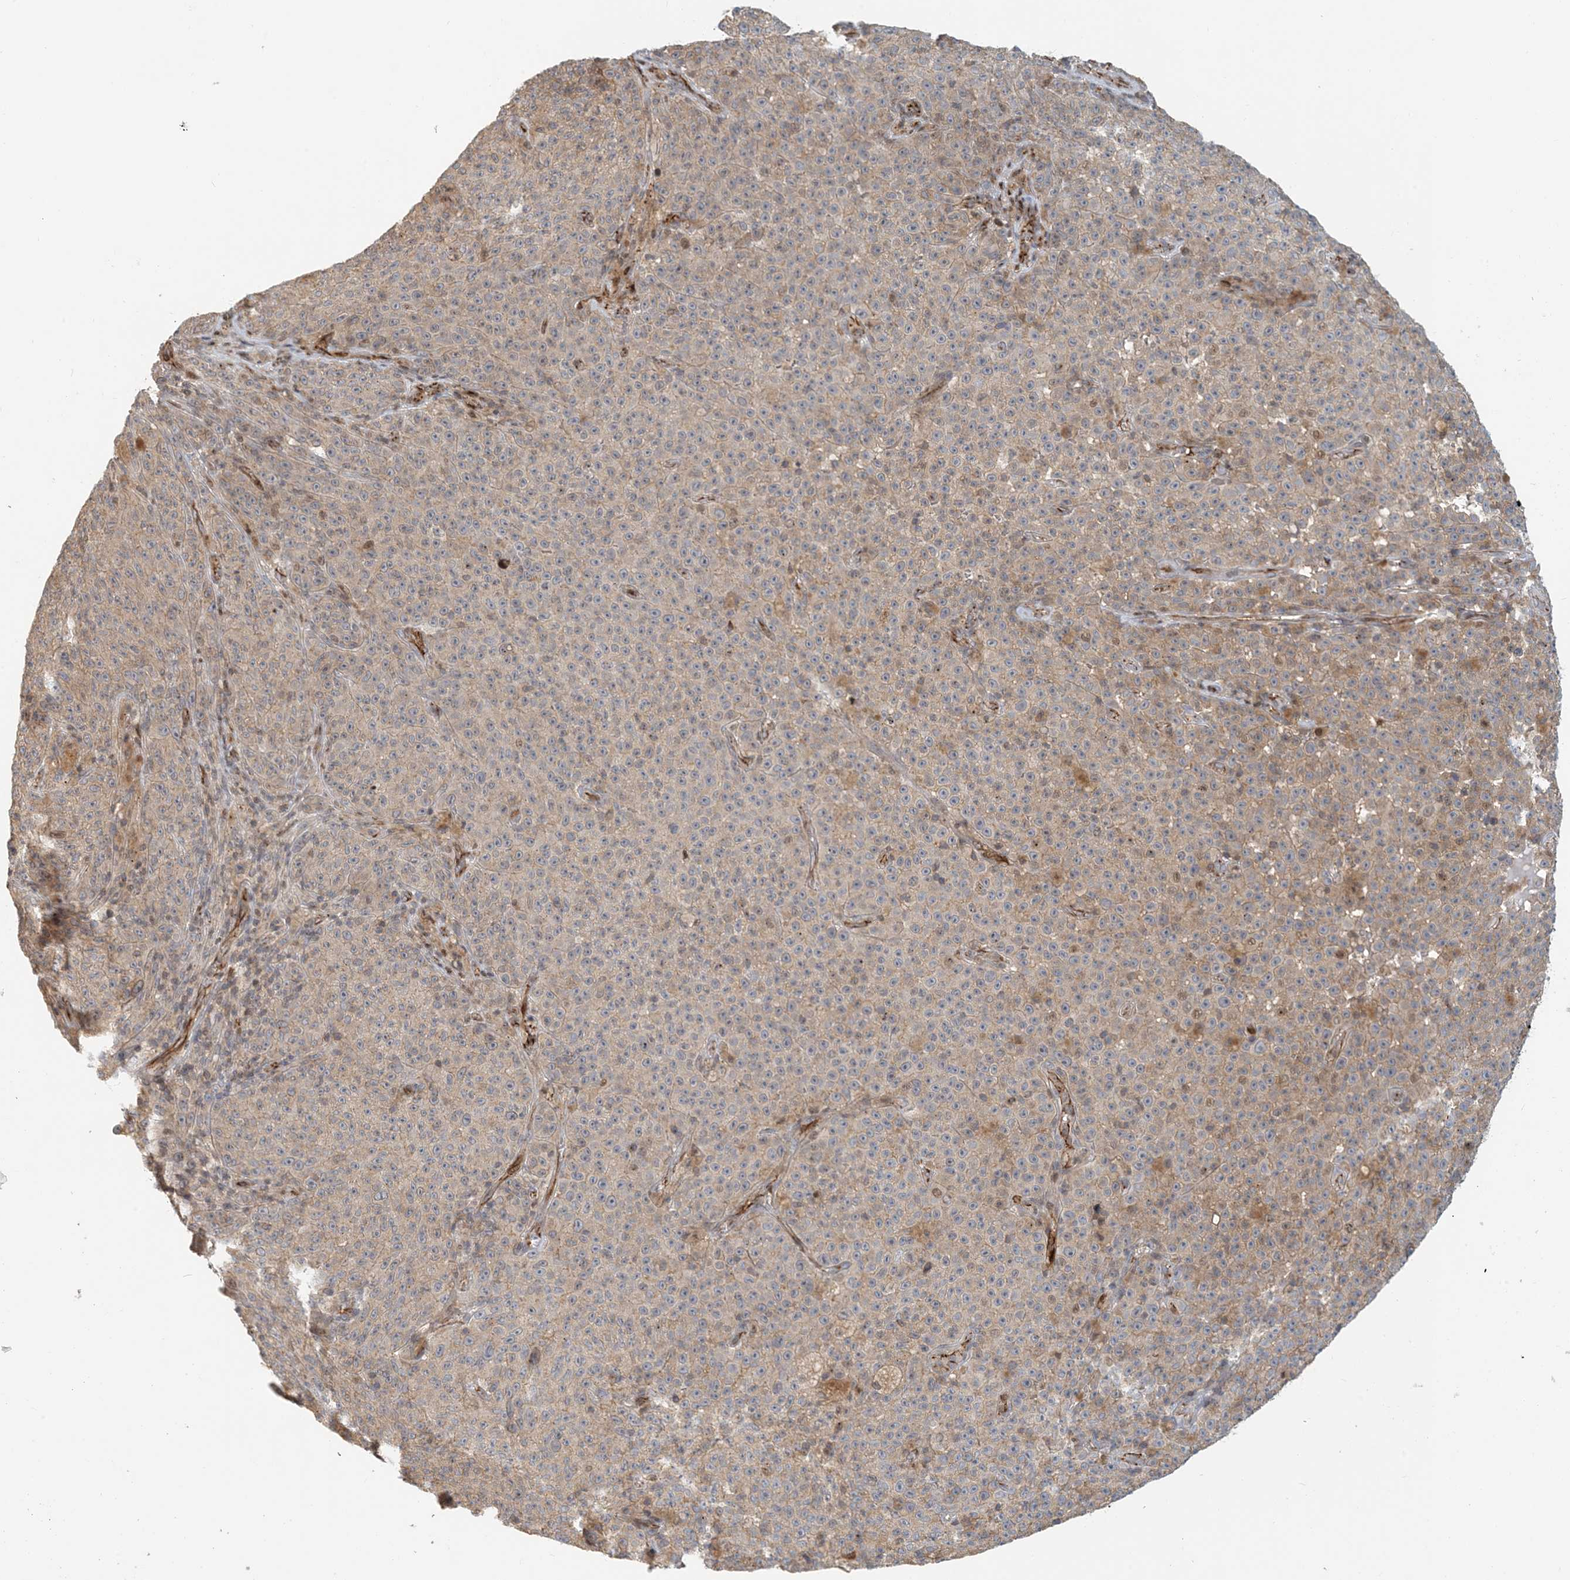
{"staining": {"intensity": "weak", "quantity": "25%-75%", "location": "cytoplasmic/membranous"}, "tissue": "melanoma", "cell_type": "Tumor cells", "image_type": "cancer", "snomed": [{"axis": "morphology", "description": "Malignant melanoma, NOS"}, {"axis": "topography", "description": "Skin"}], "caption": "DAB immunohistochemical staining of human malignant melanoma shows weak cytoplasmic/membranous protein expression in approximately 25%-75% of tumor cells. (DAB = brown stain, brightfield microscopy at high magnification).", "gene": "MAPKBP1", "patient": {"sex": "female", "age": 82}}